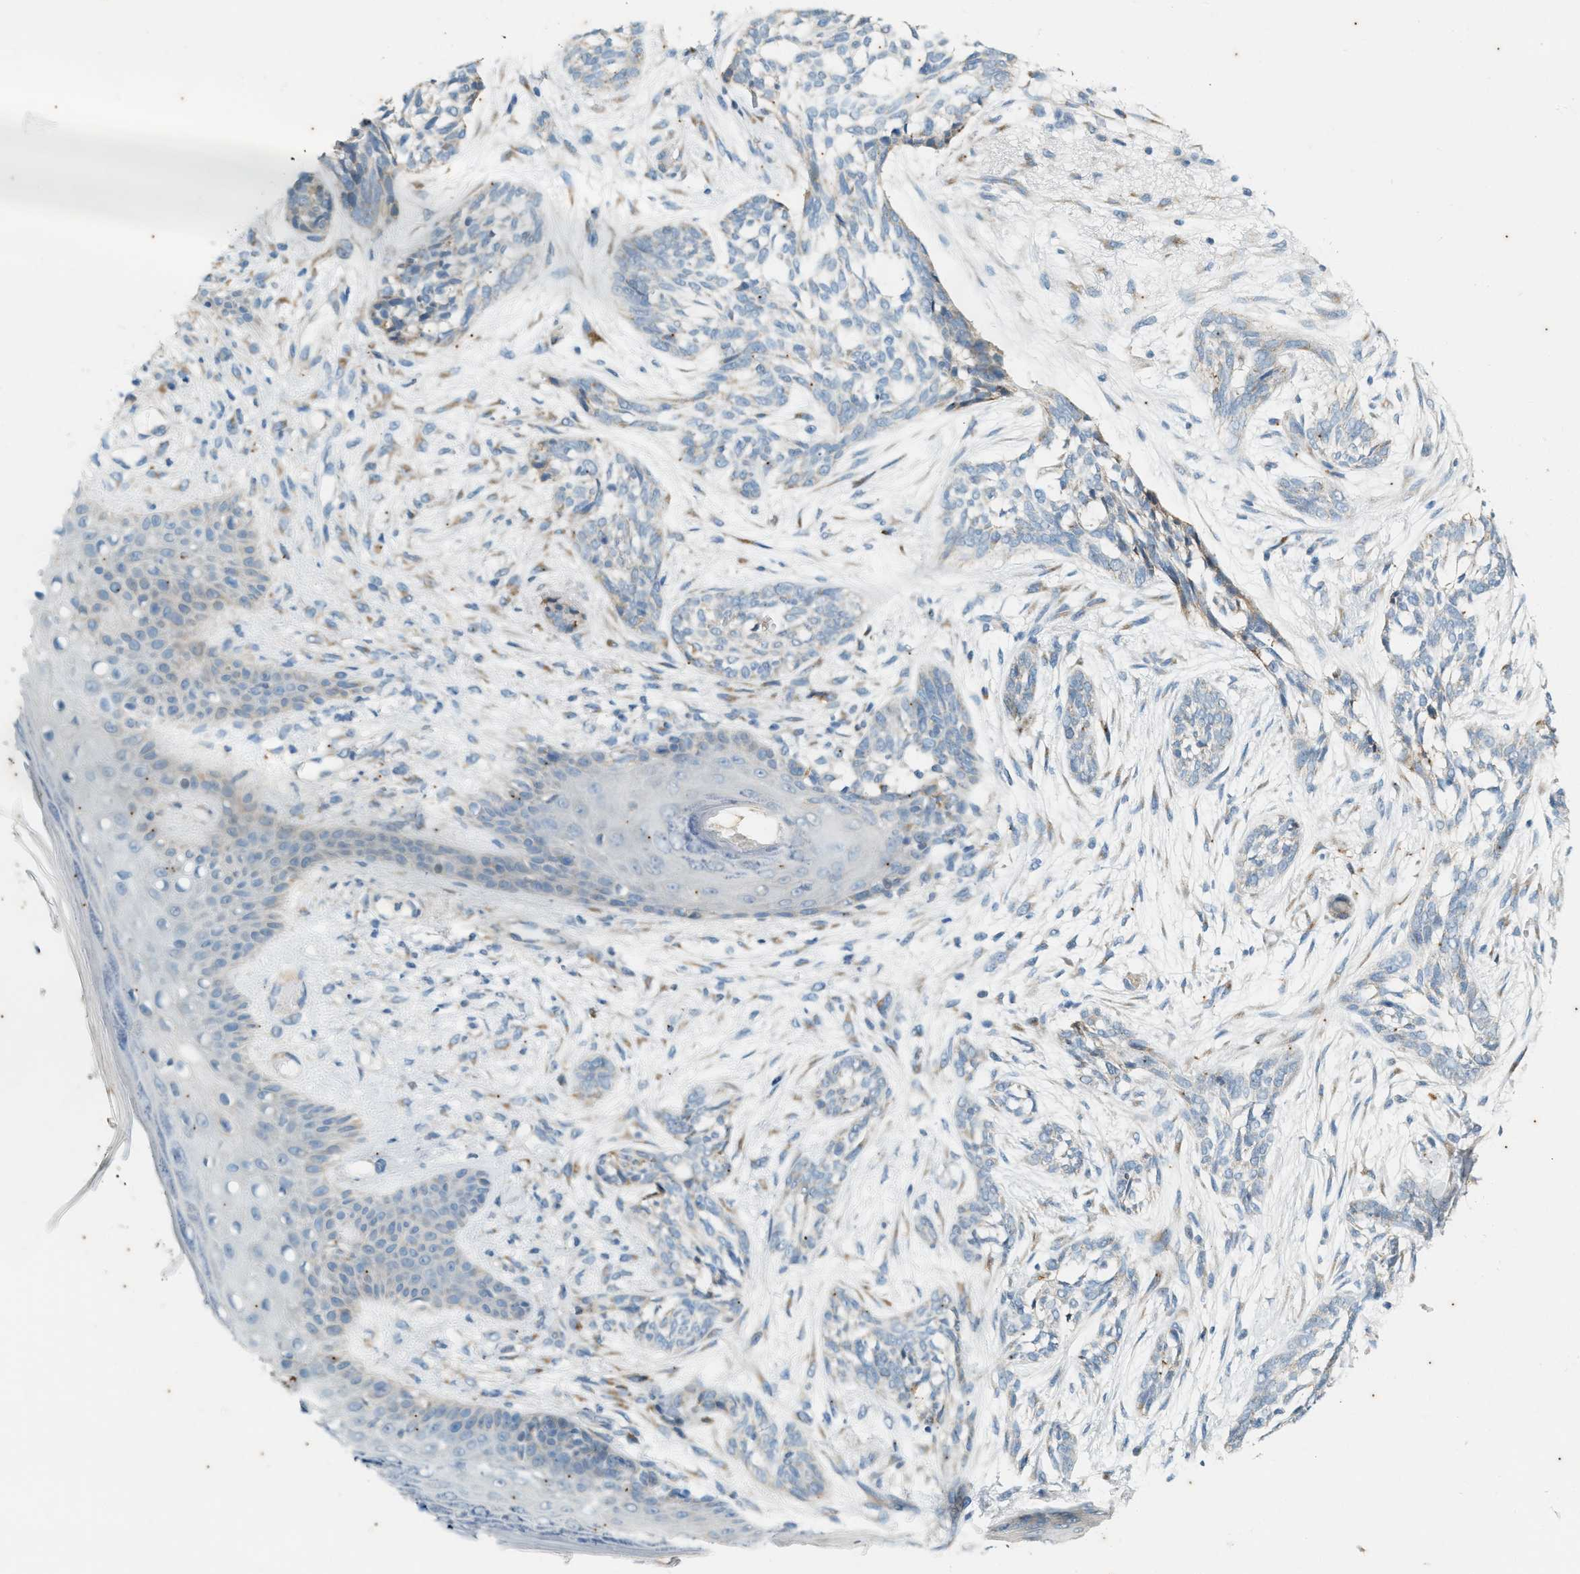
{"staining": {"intensity": "negative", "quantity": "none", "location": "none"}, "tissue": "skin cancer", "cell_type": "Tumor cells", "image_type": "cancer", "snomed": [{"axis": "morphology", "description": "Basal cell carcinoma"}, {"axis": "topography", "description": "Skin"}], "caption": "Skin cancer (basal cell carcinoma) was stained to show a protein in brown. There is no significant positivity in tumor cells.", "gene": "CHPF2", "patient": {"sex": "female", "age": 88}}